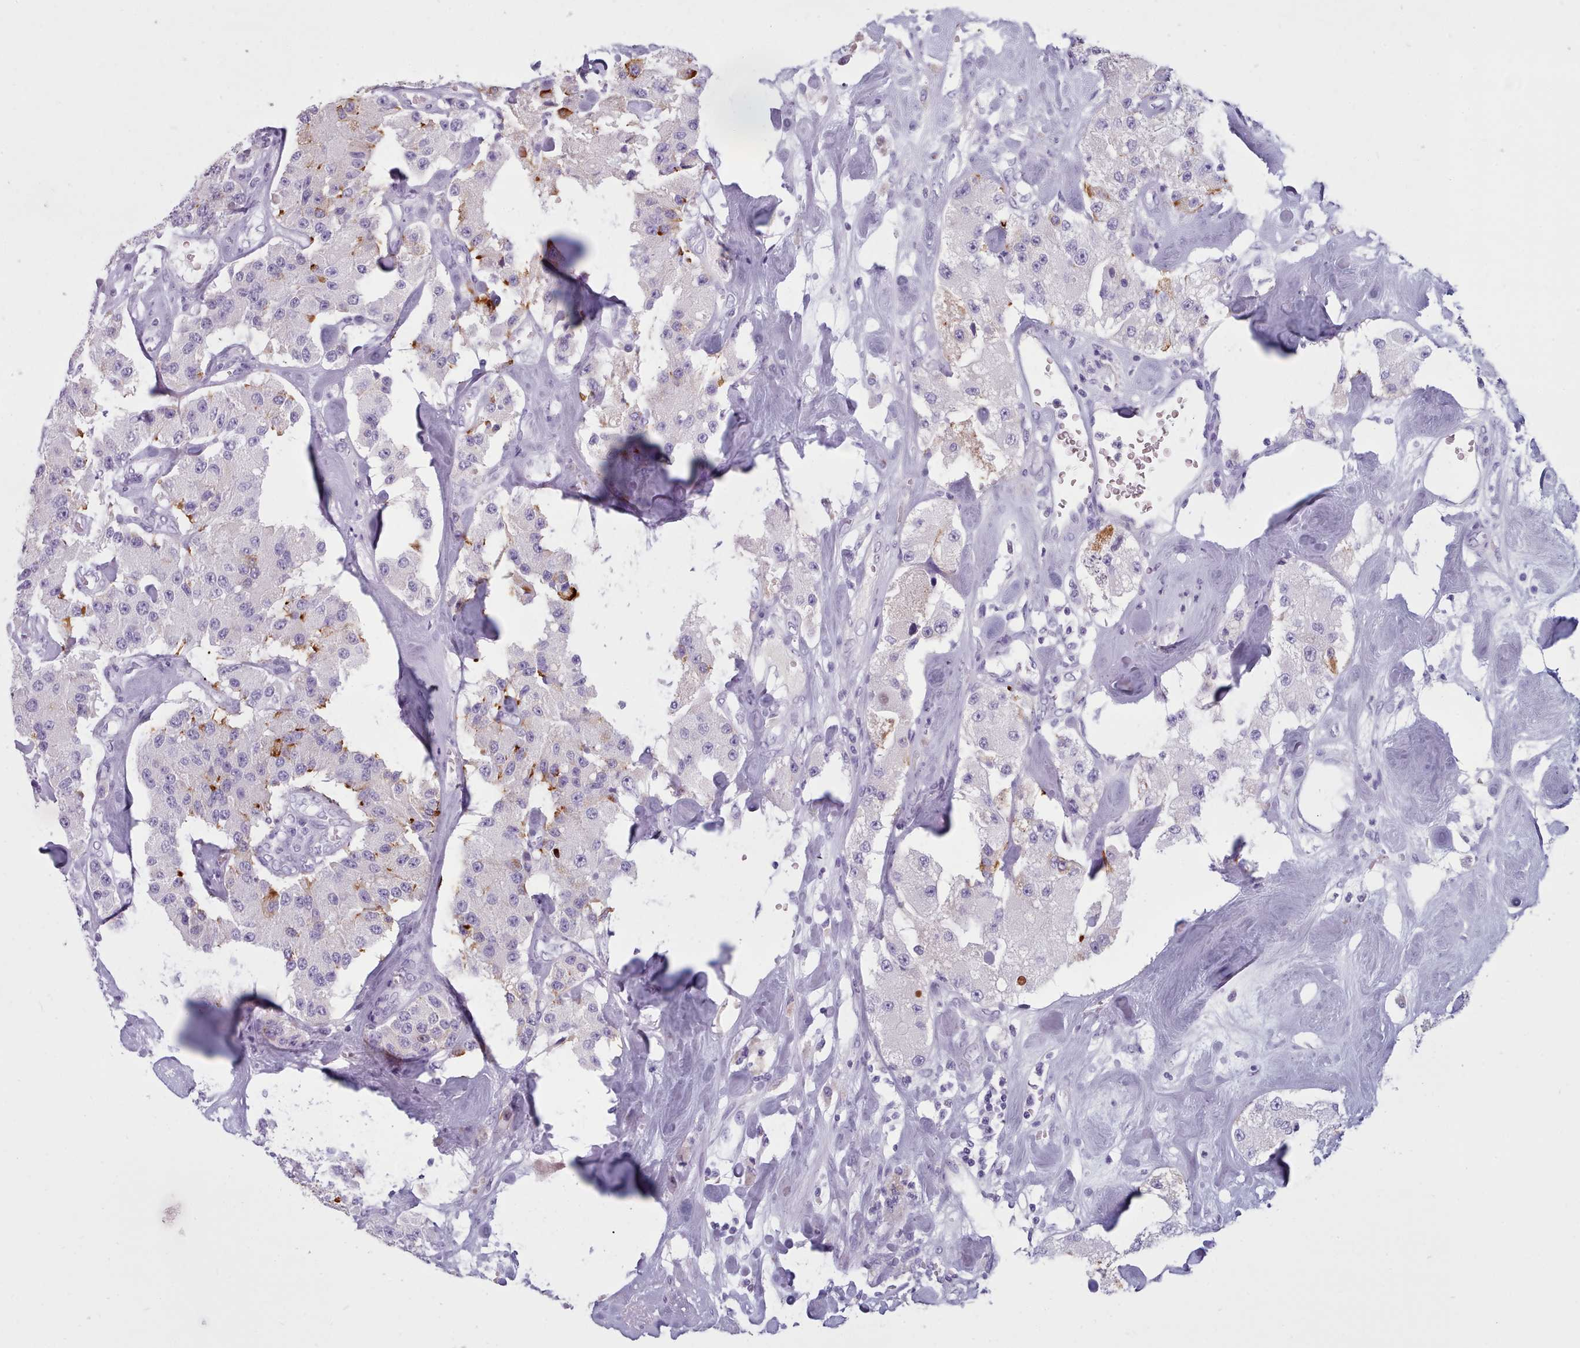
{"staining": {"intensity": "moderate", "quantity": "<25%", "location": "cytoplasmic/membranous"}, "tissue": "carcinoid", "cell_type": "Tumor cells", "image_type": "cancer", "snomed": [{"axis": "morphology", "description": "Carcinoid, malignant, NOS"}, {"axis": "topography", "description": "Pancreas"}], "caption": "Protein expression analysis of carcinoid exhibits moderate cytoplasmic/membranous expression in about <25% of tumor cells.", "gene": "ZNF43", "patient": {"sex": "male", "age": 41}}